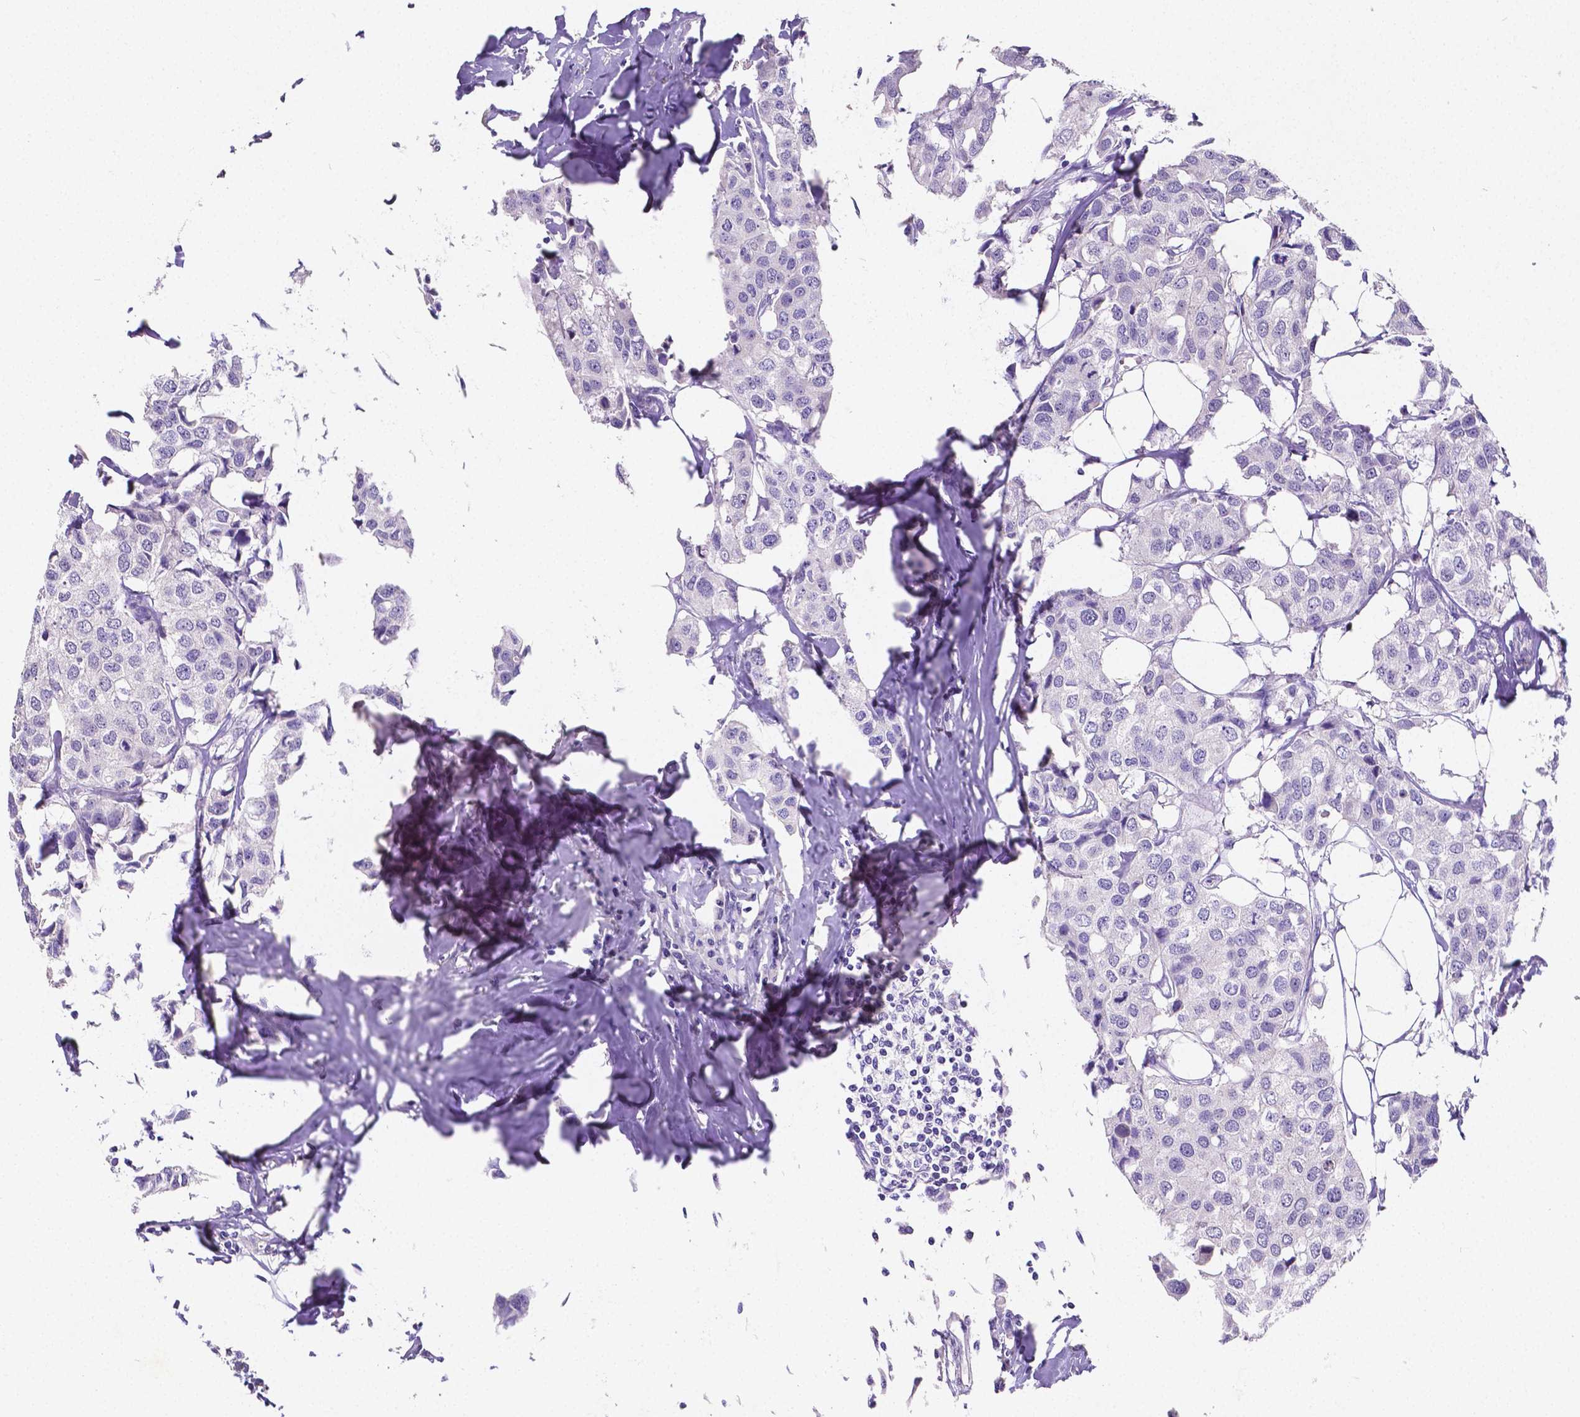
{"staining": {"intensity": "negative", "quantity": "none", "location": "none"}, "tissue": "breast cancer", "cell_type": "Tumor cells", "image_type": "cancer", "snomed": [{"axis": "morphology", "description": "Duct carcinoma"}, {"axis": "topography", "description": "Breast"}], "caption": "High power microscopy photomicrograph of an immunohistochemistry histopathology image of breast cancer, revealing no significant positivity in tumor cells.", "gene": "SATB2", "patient": {"sex": "female", "age": 80}}